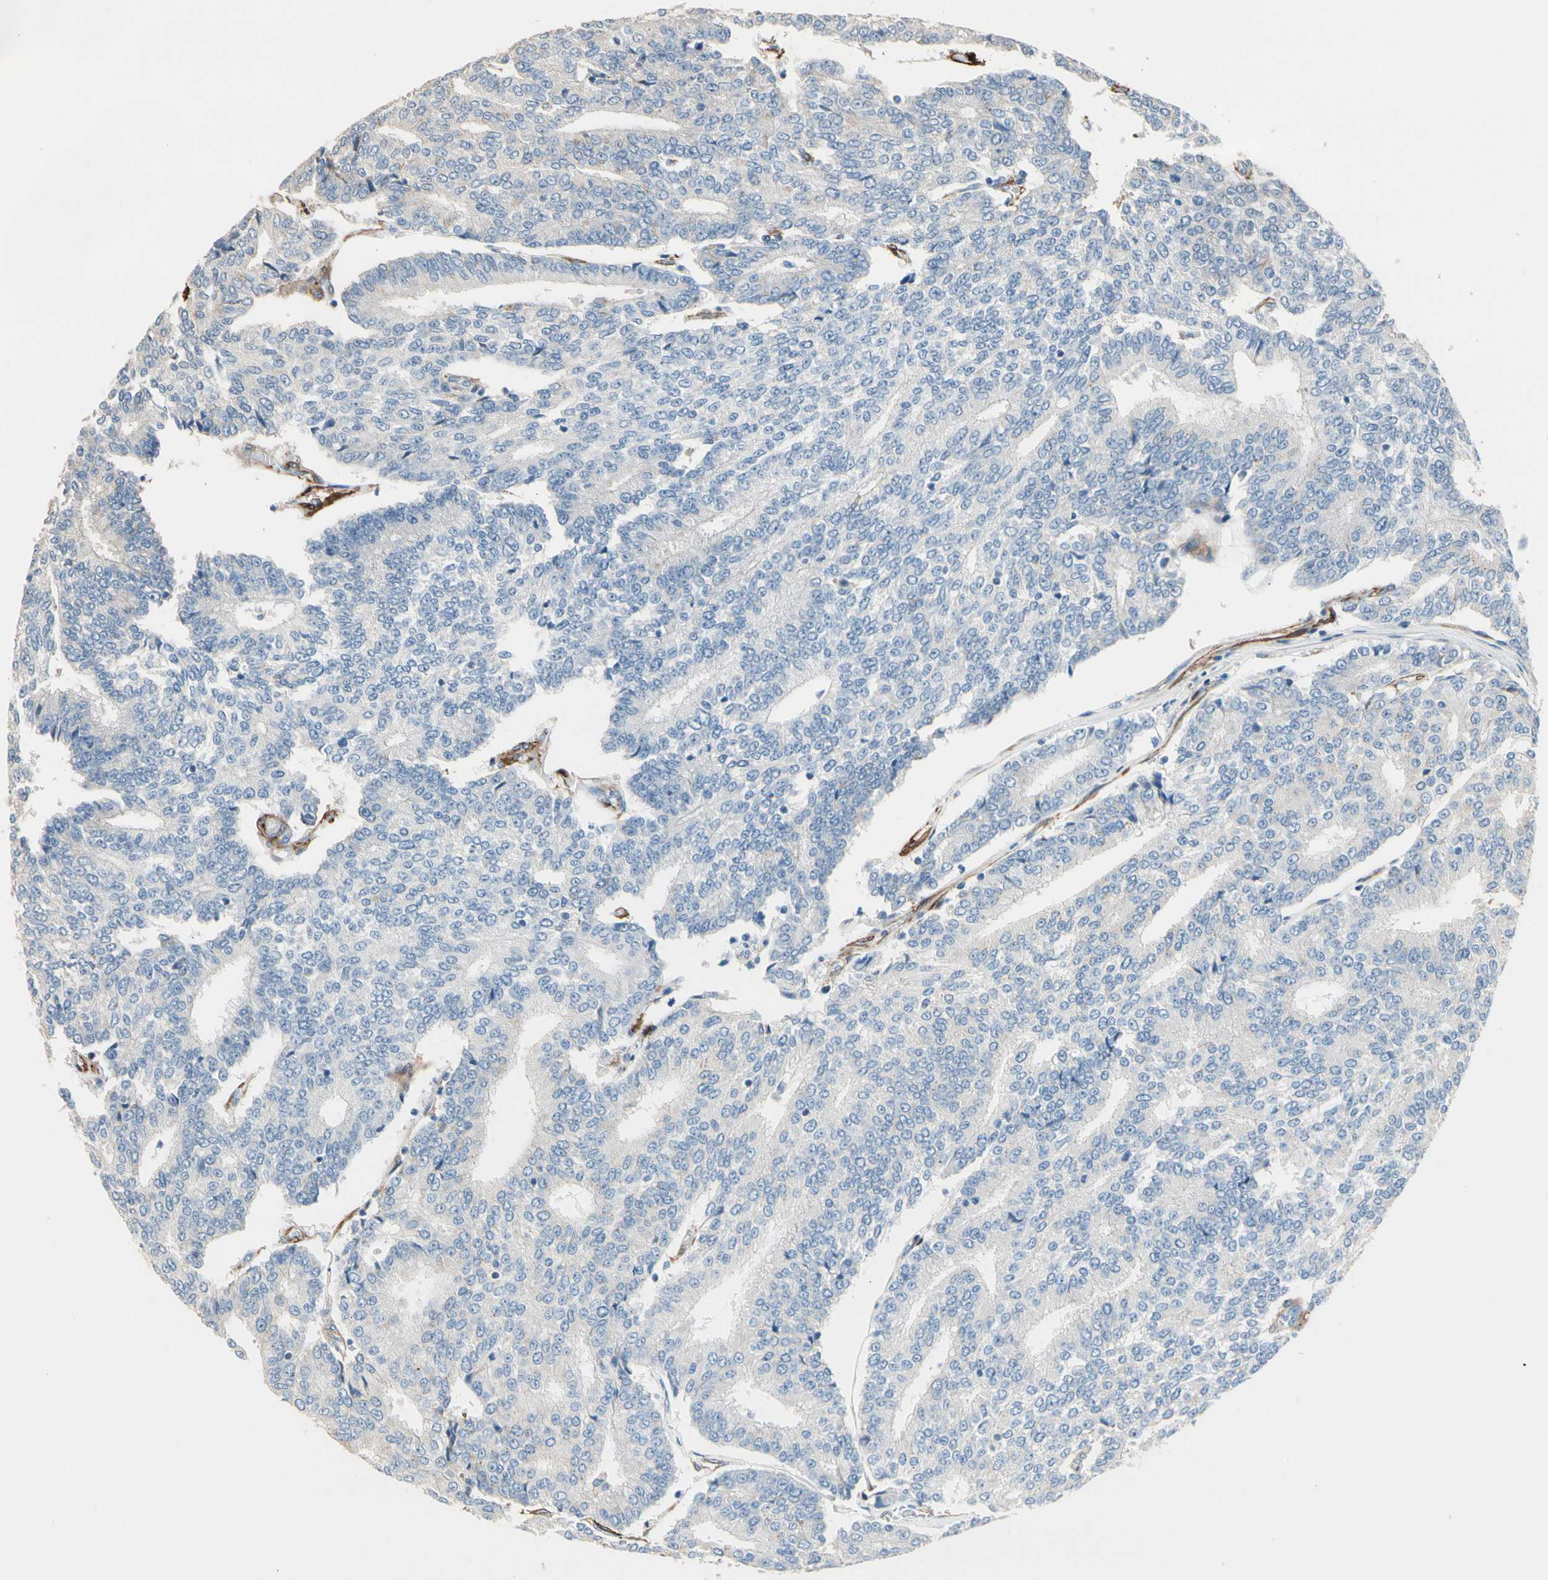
{"staining": {"intensity": "weak", "quantity": "25%-75%", "location": "cytoplasmic/membranous"}, "tissue": "prostate cancer", "cell_type": "Tumor cells", "image_type": "cancer", "snomed": [{"axis": "morphology", "description": "Adenocarcinoma, High grade"}, {"axis": "topography", "description": "Prostate"}], "caption": "Immunohistochemical staining of prostate cancer (adenocarcinoma (high-grade)) reveals low levels of weak cytoplasmic/membranous protein positivity in about 25%-75% of tumor cells. Nuclei are stained in blue.", "gene": "SUSD2", "patient": {"sex": "male", "age": 55}}